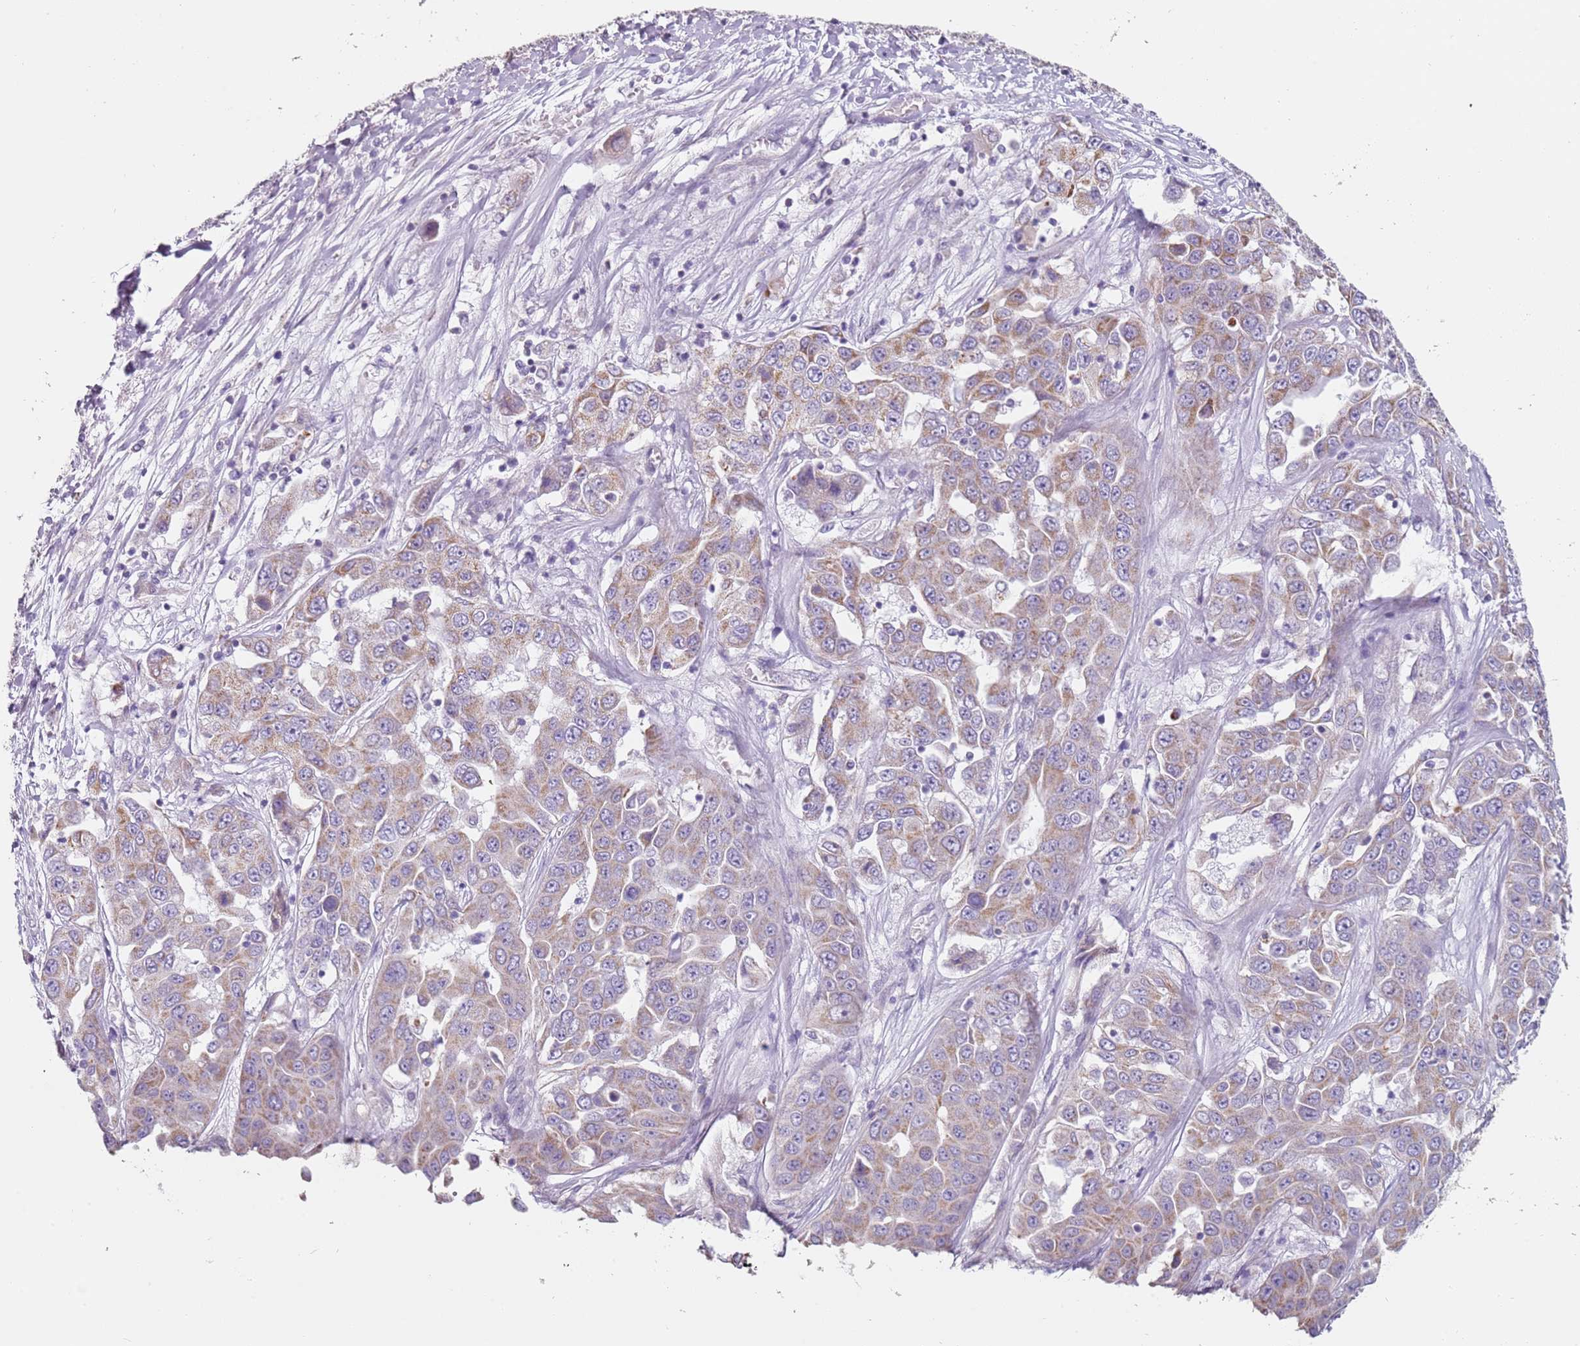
{"staining": {"intensity": "moderate", "quantity": ">75%", "location": "cytoplasmic/membranous"}, "tissue": "liver cancer", "cell_type": "Tumor cells", "image_type": "cancer", "snomed": [{"axis": "morphology", "description": "Cholangiocarcinoma"}, {"axis": "topography", "description": "Liver"}], "caption": "Immunohistochemical staining of human cholangiocarcinoma (liver) shows moderate cytoplasmic/membranous protein staining in about >75% of tumor cells.", "gene": "ALS2", "patient": {"sex": "female", "age": 52}}